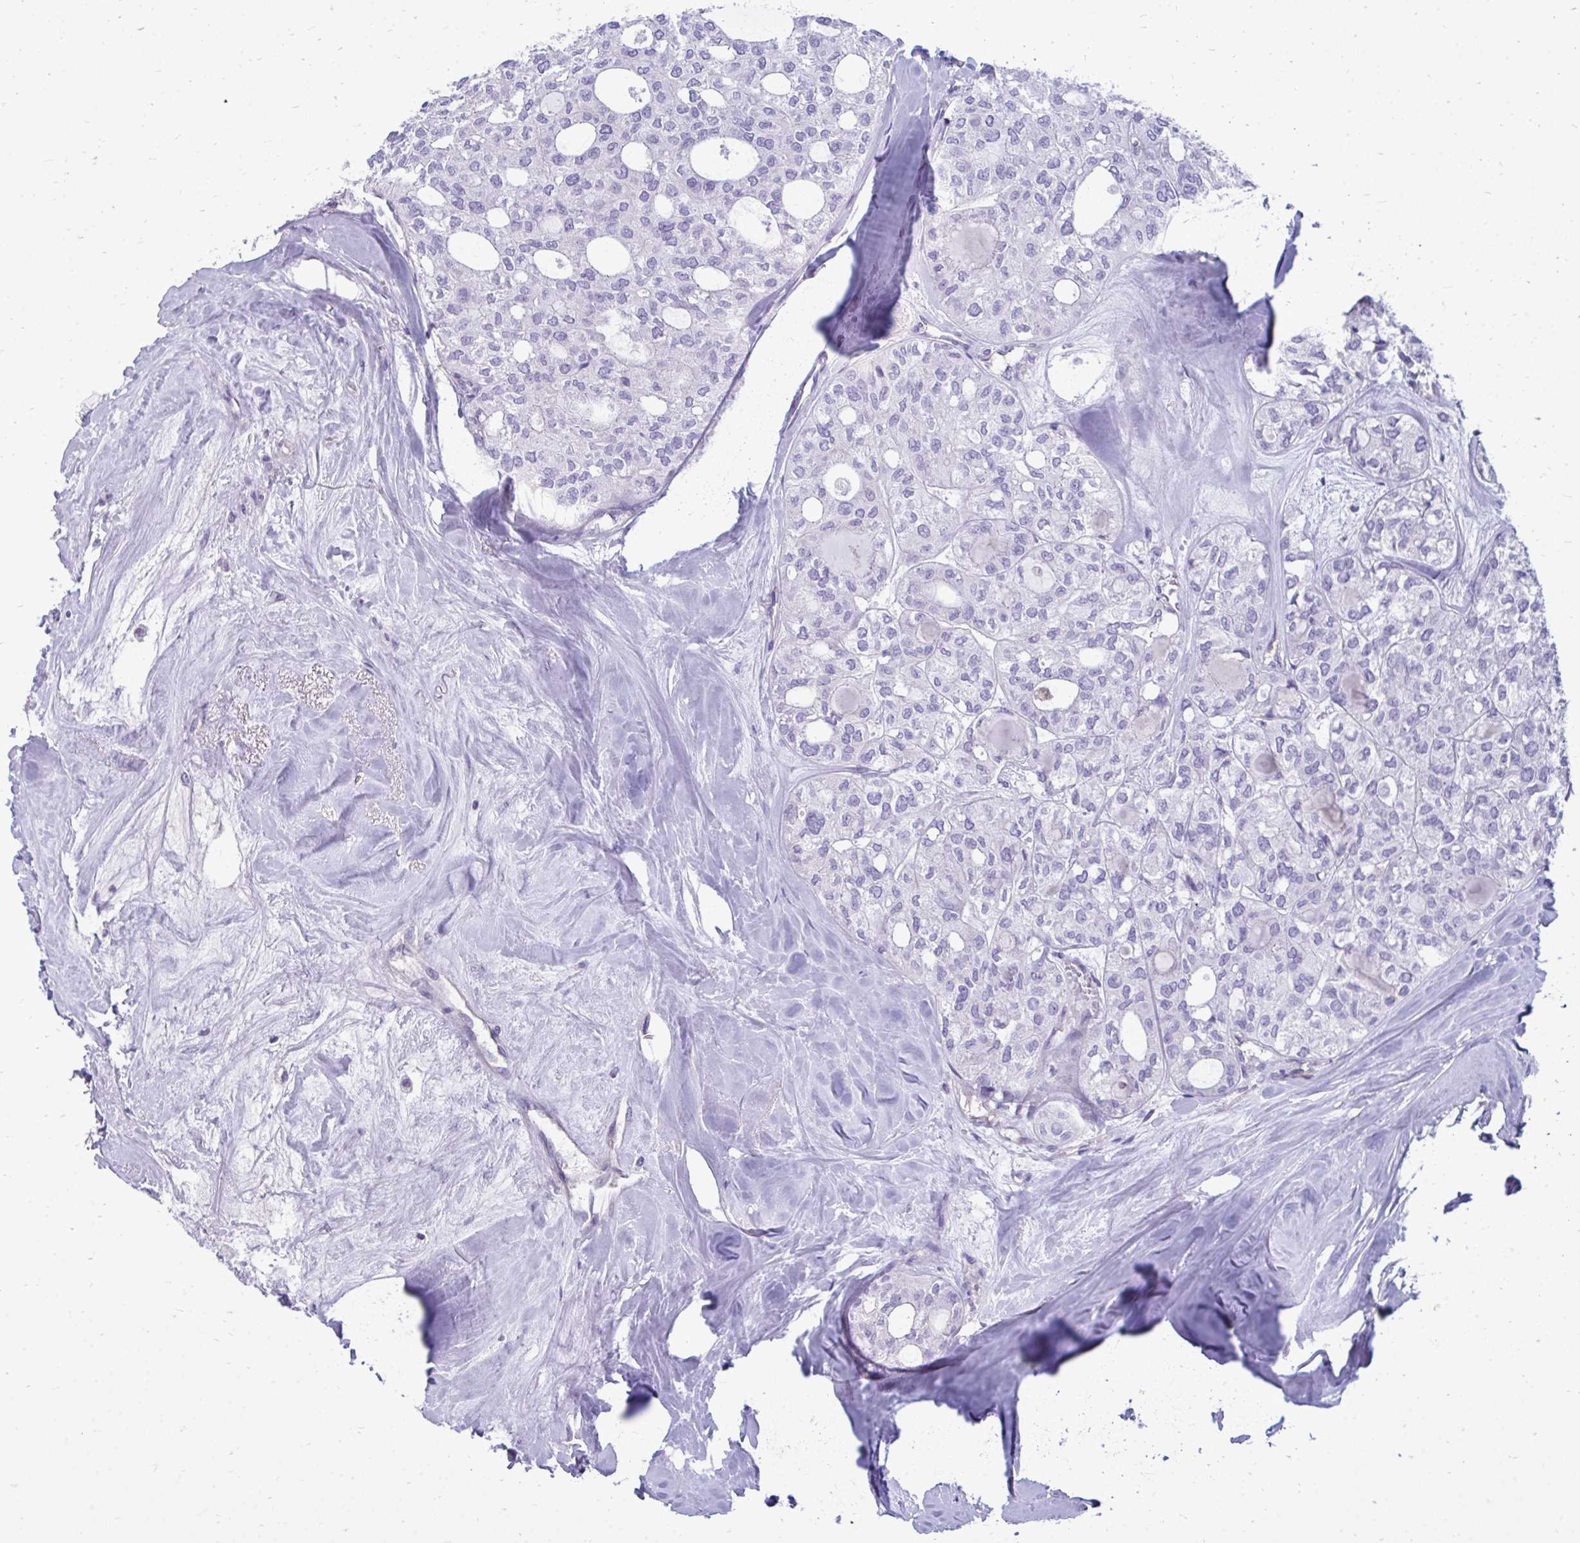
{"staining": {"intensity": "negative", "quantity": "none", "location": "none"}, "tissue": "thyroid cancer", "cell_type": "Tumor cells", "image_type": "cancer", "snomed": [{"axis": "morphology", "description": "Follicular adenoma carcinoma, NOS"}, {"axis": "topography", "description": "Thyroid gland"}], "caption": "High power microscopy image of an immunohistochemistry micrograph of follicular adenoma carcinoma (thyroid), revealing no significant staining in tumor cells.", "gene": "FABP3", "patient": {"sex": "male", "age": 75}}